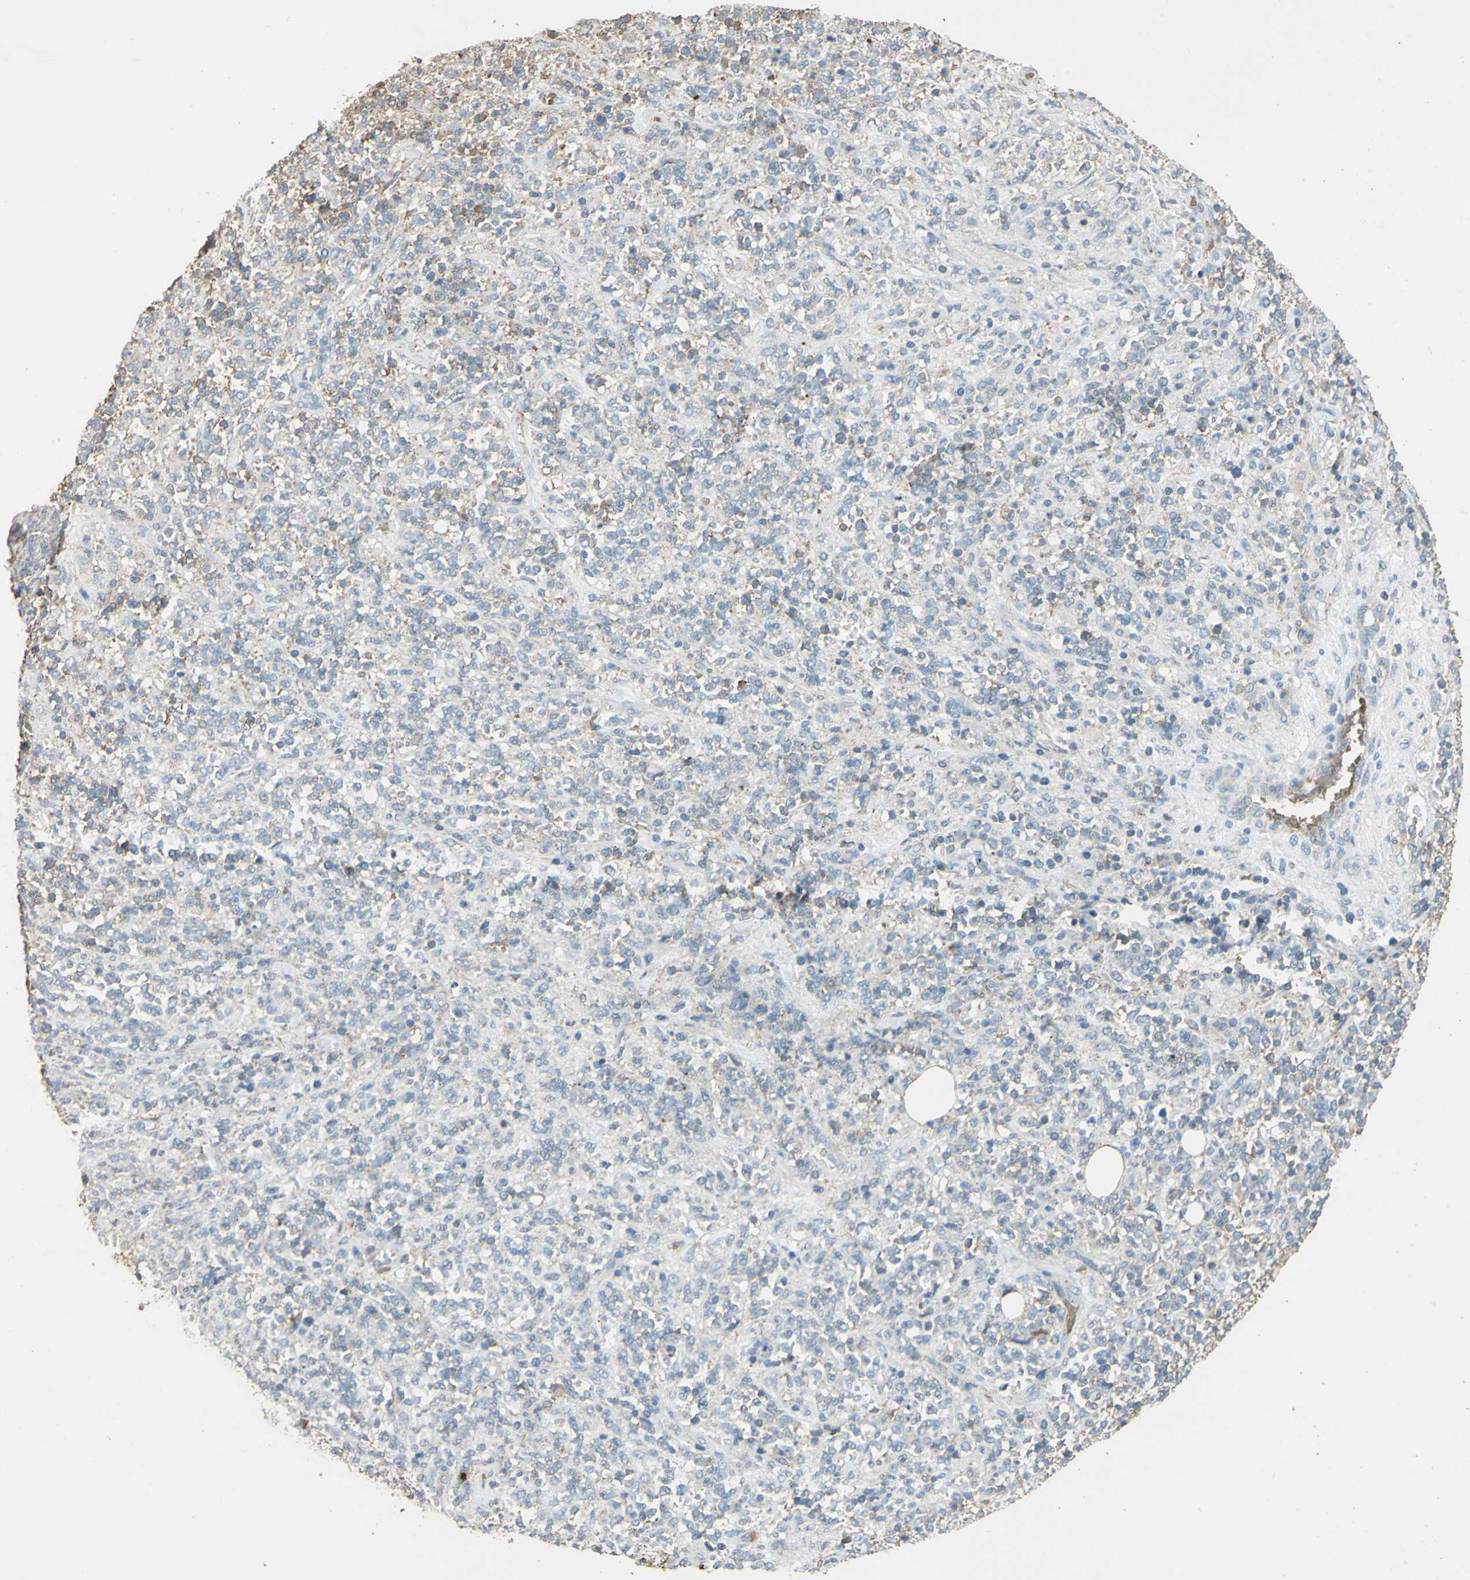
{"staining": {"intensity": "weak", "quantity": "25%-75%", "location": "cytoplasmic/membranous"}, "tissue": "lymphoma", "cell_type": "Tumor cells", "image_type": "cancer", "snomed": [{"axis": "morphology", "description": "Malignant lymphoma, non-Hodgkin's type, High grade"}, {"axis": "topography", "description": "Soft tissue"}], "caption": "A photomicrograph of lymphoma stained for a protein exhibits weak cytoplasmic/membranous brown staining in tumor cells.", "gene": "TRAPPC2", "patient": {"sex": "male", "age": 18}}